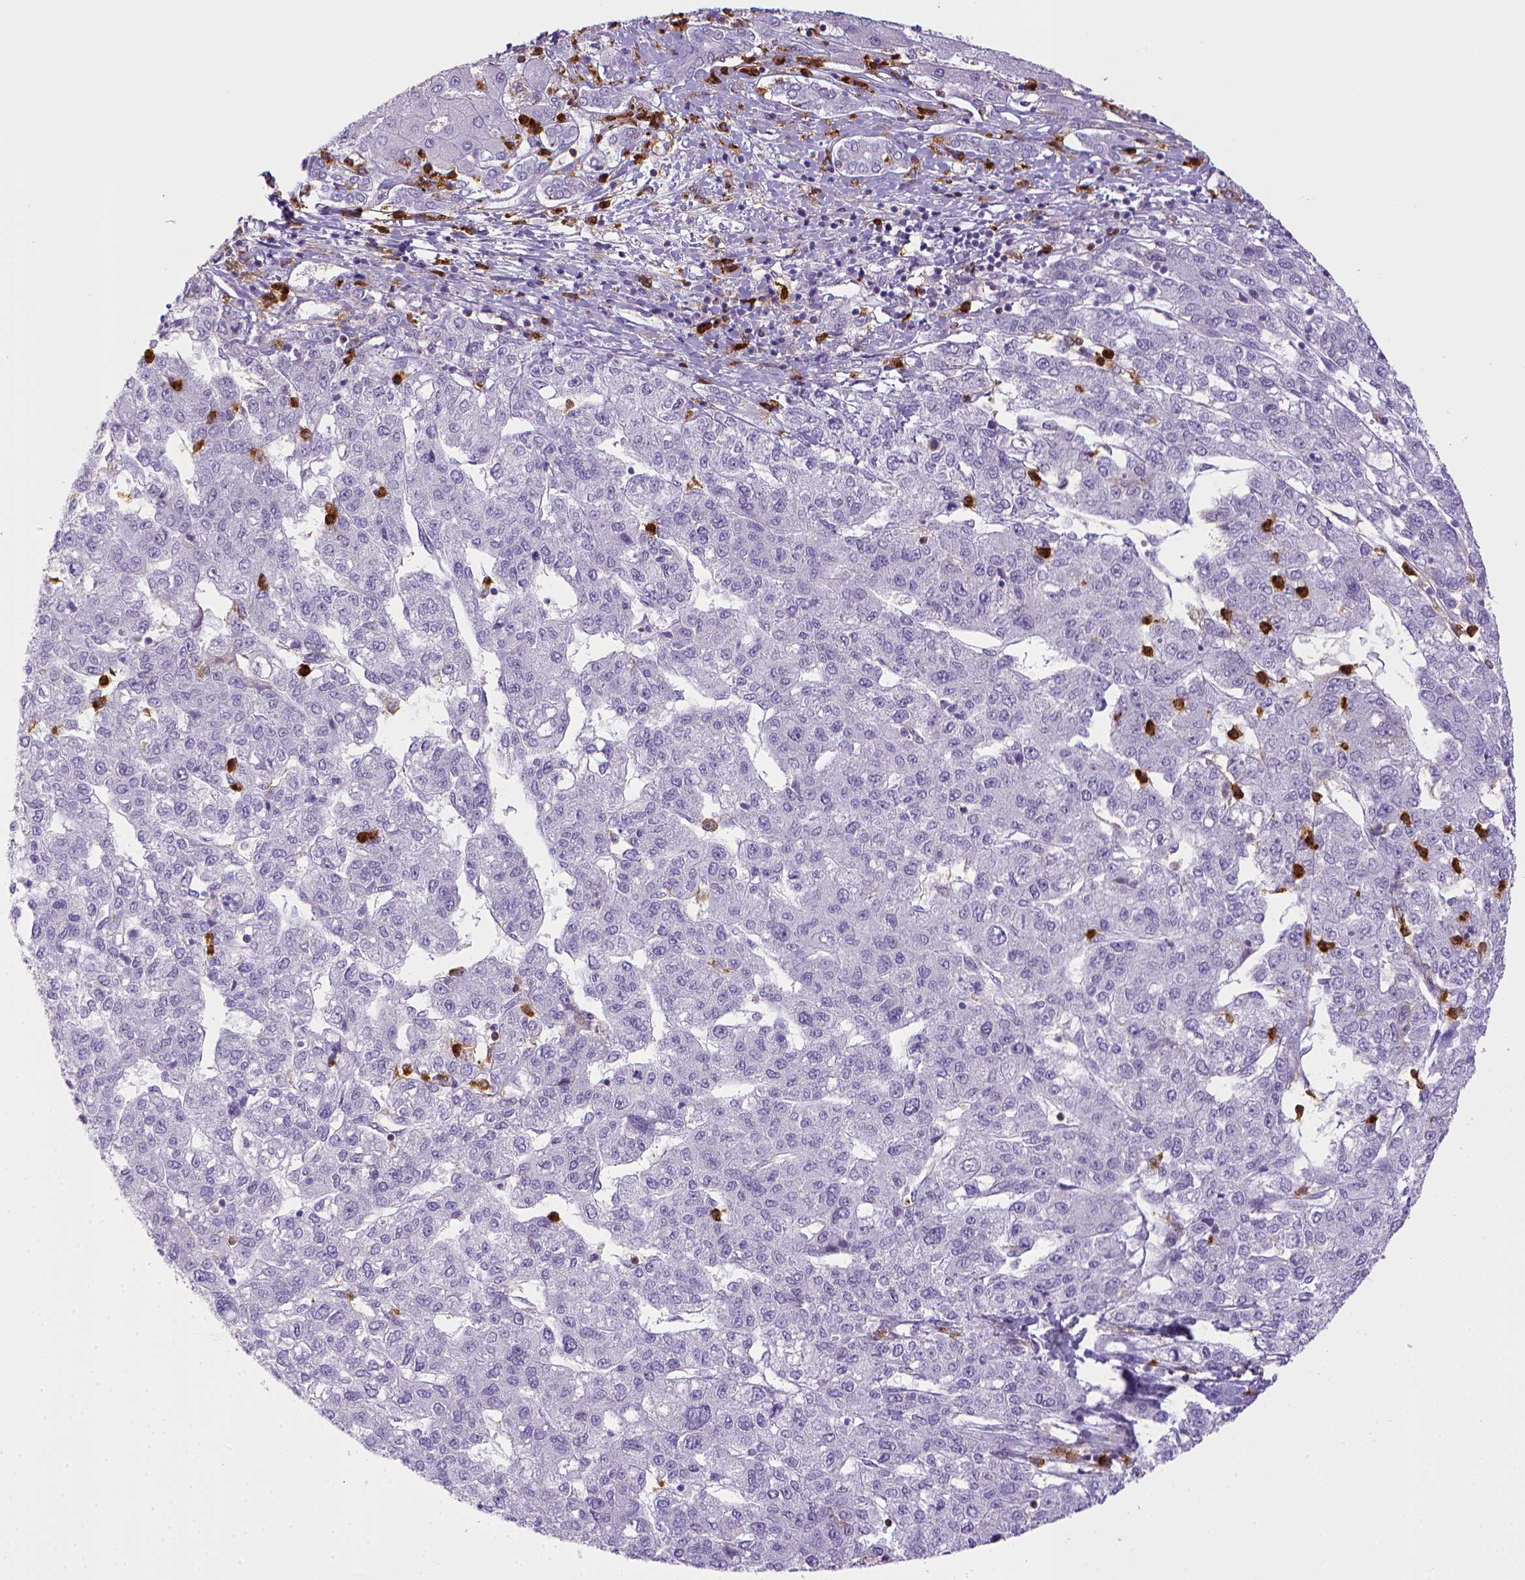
{"staining": {"intensity": "negative", "quantity": "none", "location": "none"}, "tissue": "liver cancer", "cell_type": "Tumor cells", "image_type": "cancer", "snomed": [{"axis": "morphology", "description": "Carcinoma, Hepatocellular, NOS"}, {"axis": "topography", "description": "Liver"}], "caption": "Immunohistochemistry (IHC) micrograph of neoplastic tissue: human hepatocellular carcinoma (liver) stained with DAB (3,3'-diaminobenzidine) shows no significant protein expression in tumor cells.", "gene": "ITGAM", "patient": {"sex": "male", "age": 56}}